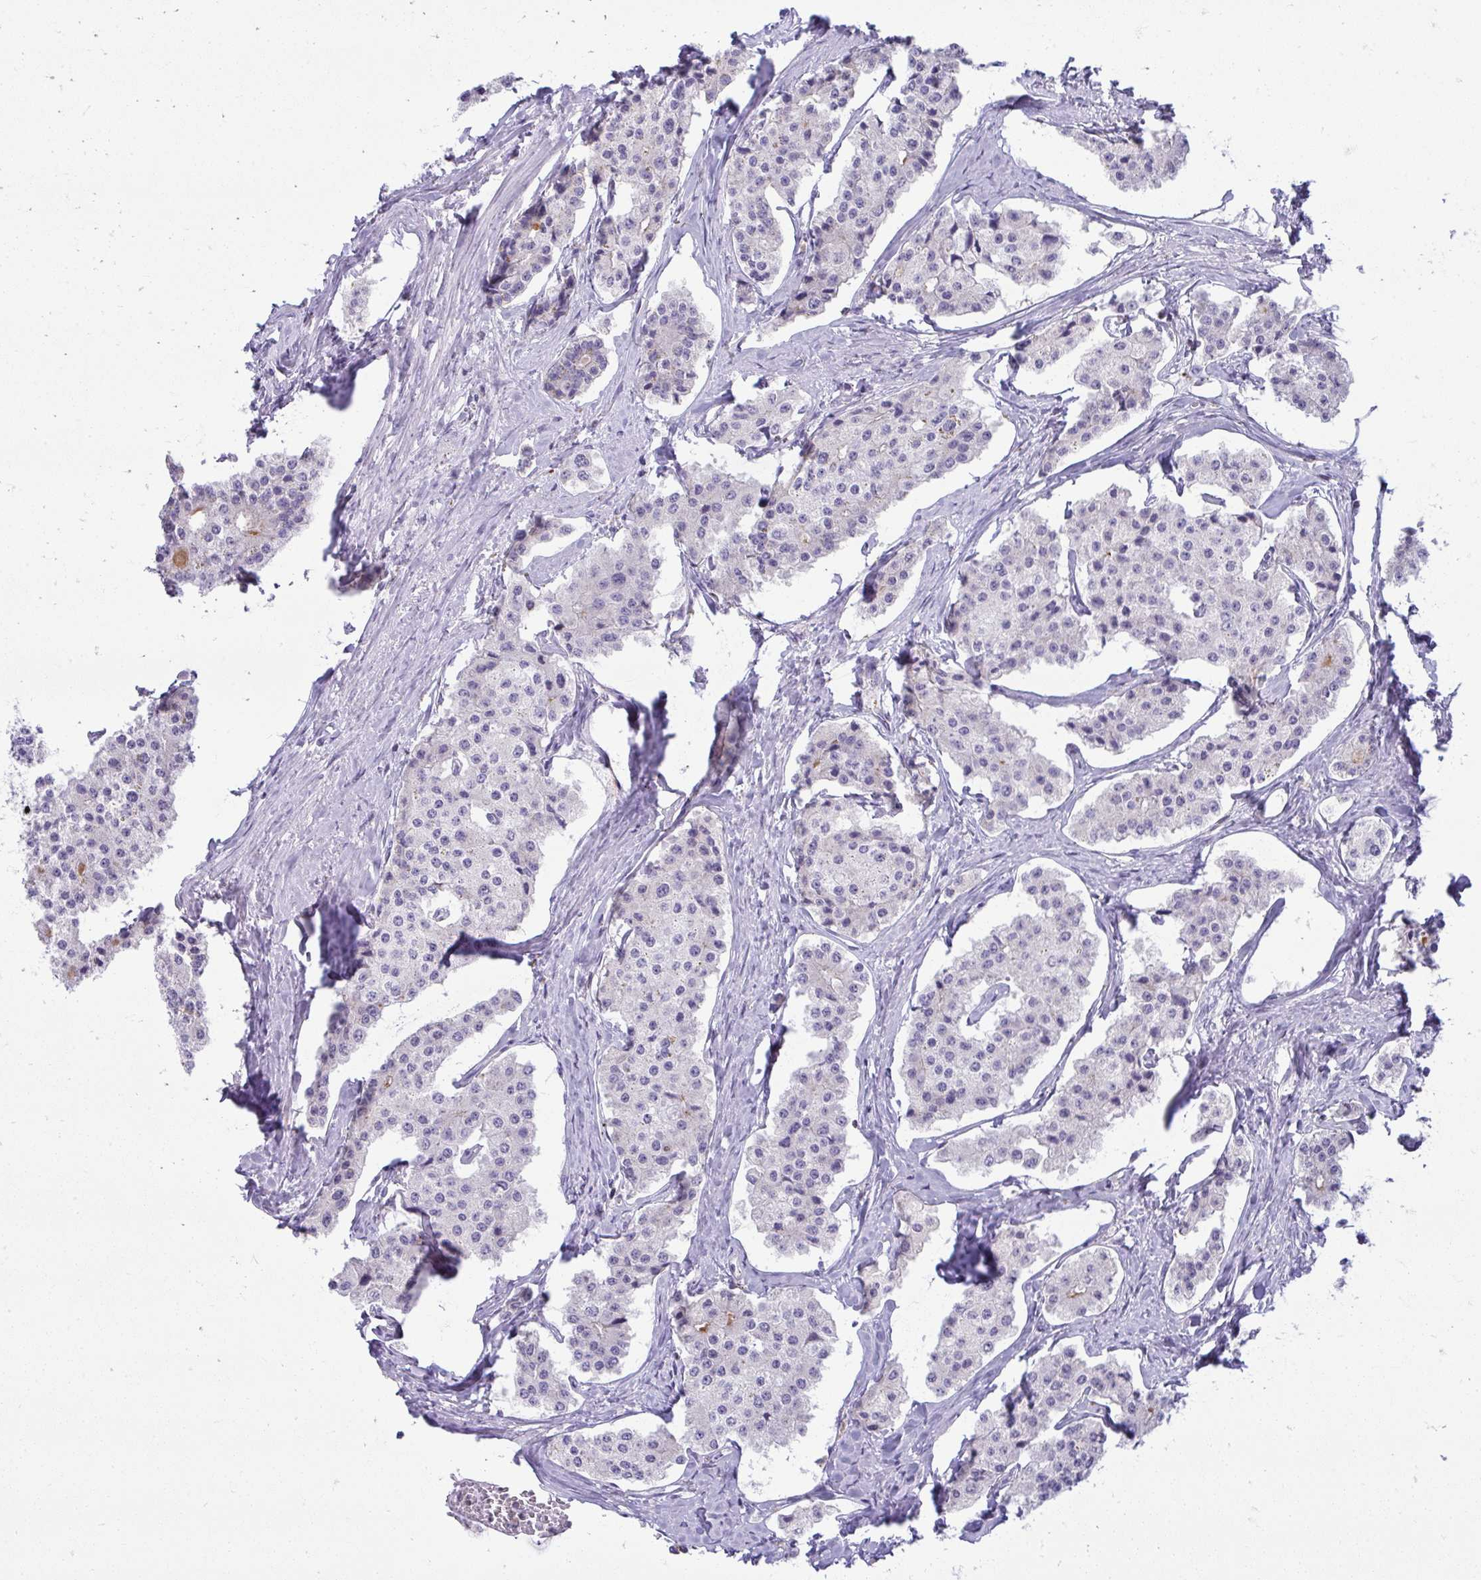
{"staining": {"intensity": "negative", "quantity": "none", "location": "none"}, "tissue": "carcinoid", "cell_type": "Tumor cells", "image_type": "cancer", "snomed": [{"axis": "morphology", "description": "Carcinoid, malignant, NOS"}, {"axis": "topography", "description": "Small intestine"}], "caption": "IHC of carcinoid (malignant) exhibits no staining in tumor cells. The staining is performed using DAB brown chromogen with nuclei counter-stained in using hematoxylin.", "gene": "VPS4B", "patient": {"sex": "female", "age": 65}}